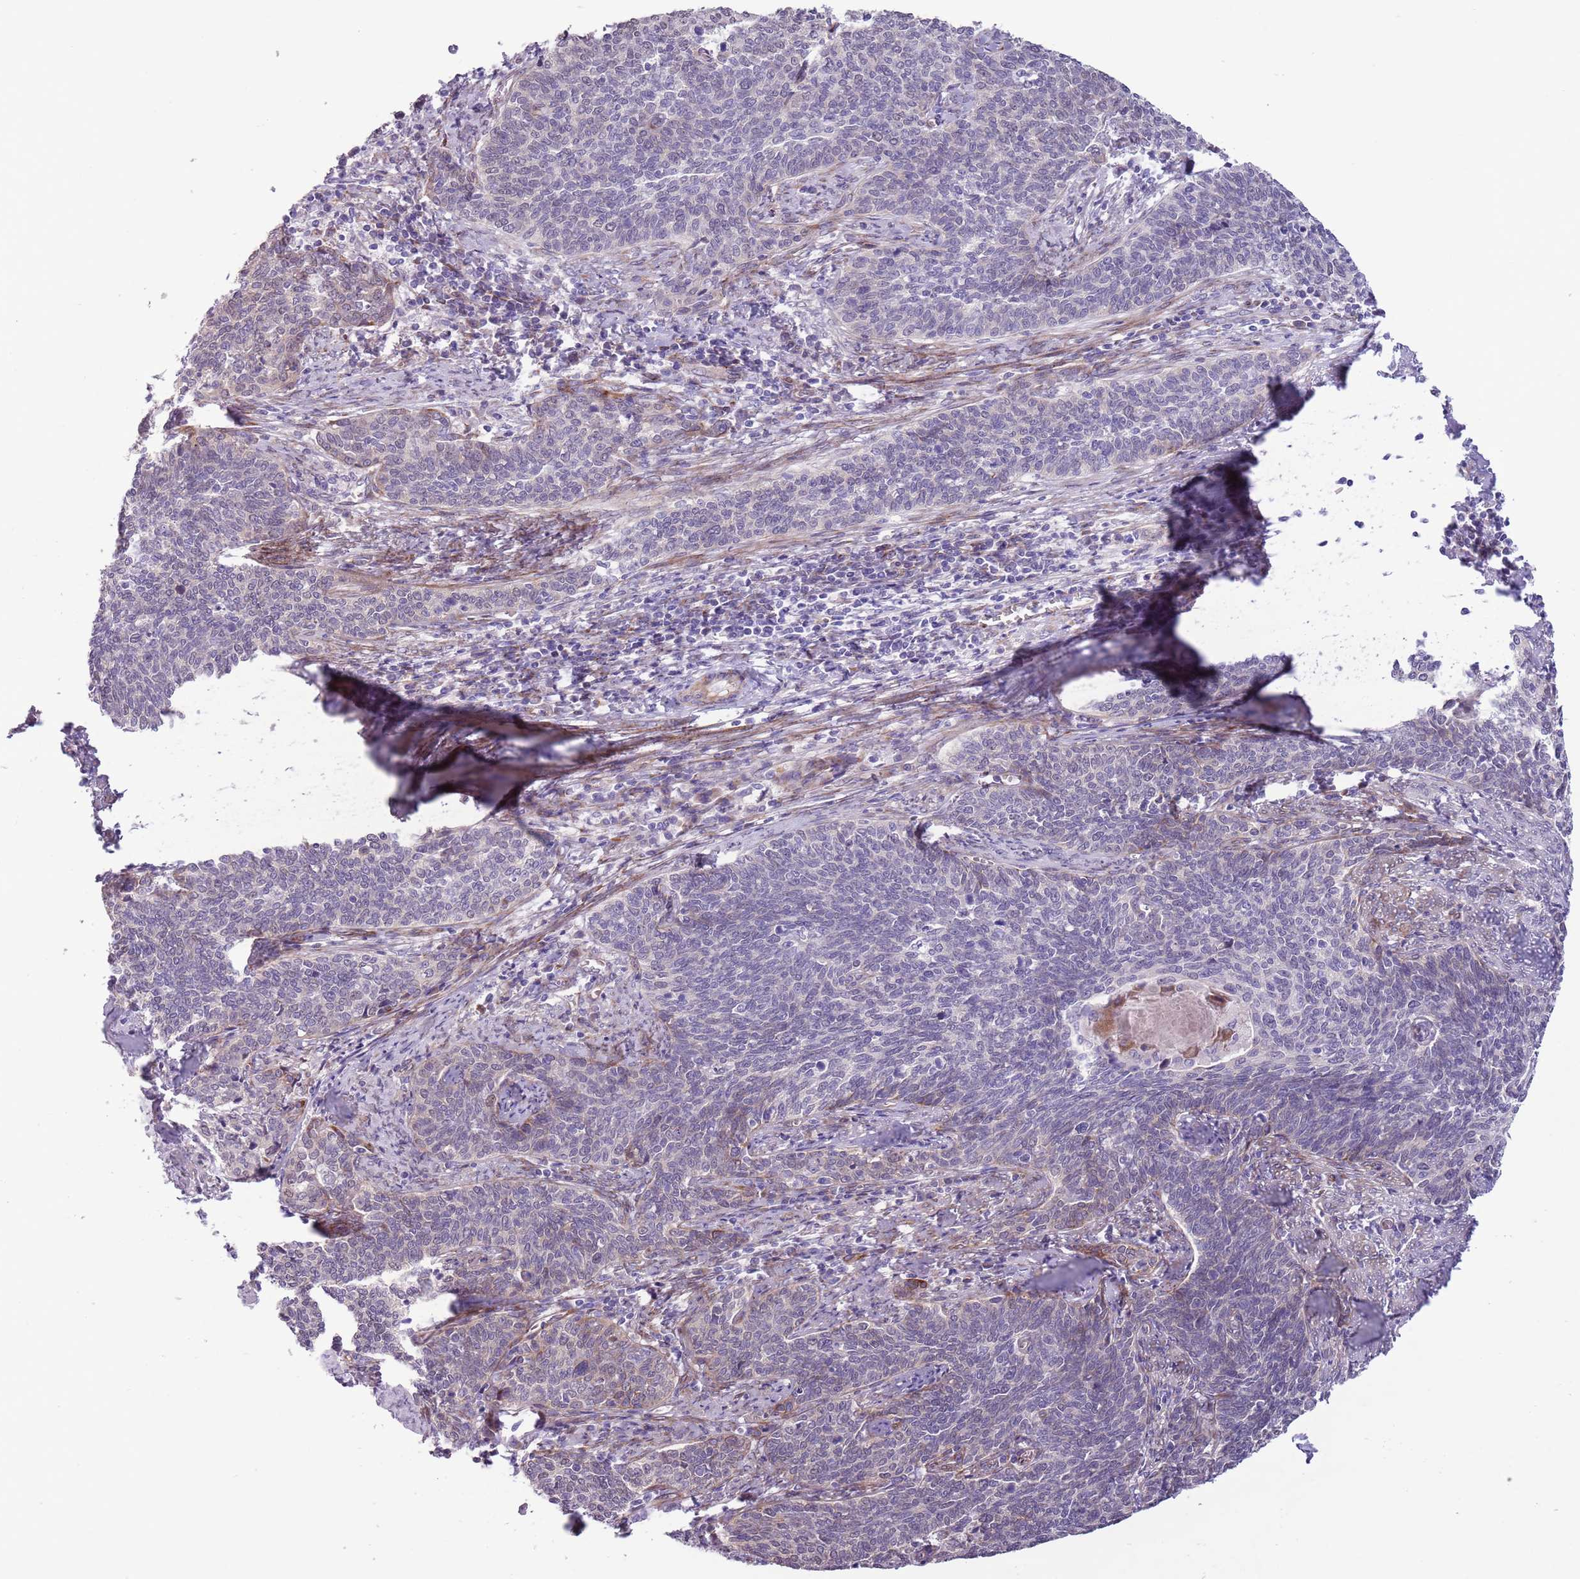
{"staining": {"intensity": "negative", "quantity": "none", "location": "none"}, "tissue": "cervical cancer", "cell_type": "Tumor cells", "image_type": "cancer", "snomed": [{"axis": "morphology", "description": "Squamous cell carcinoma, NOS"}, {"axis": "topography", "description": "Cervix"}], "caption": "DAB (3,3'-diaminobenzidine) immunohistochemical staining of cervical cancer (squamous cell carcinoma) exhibits no significant positivity in tumor cells. (DAB (3,3'-diaminobenzidine) IHC with hematoxylin counter stain).", "gene": "MRPL32", "patient": {"sex": "female", "age": 39}}